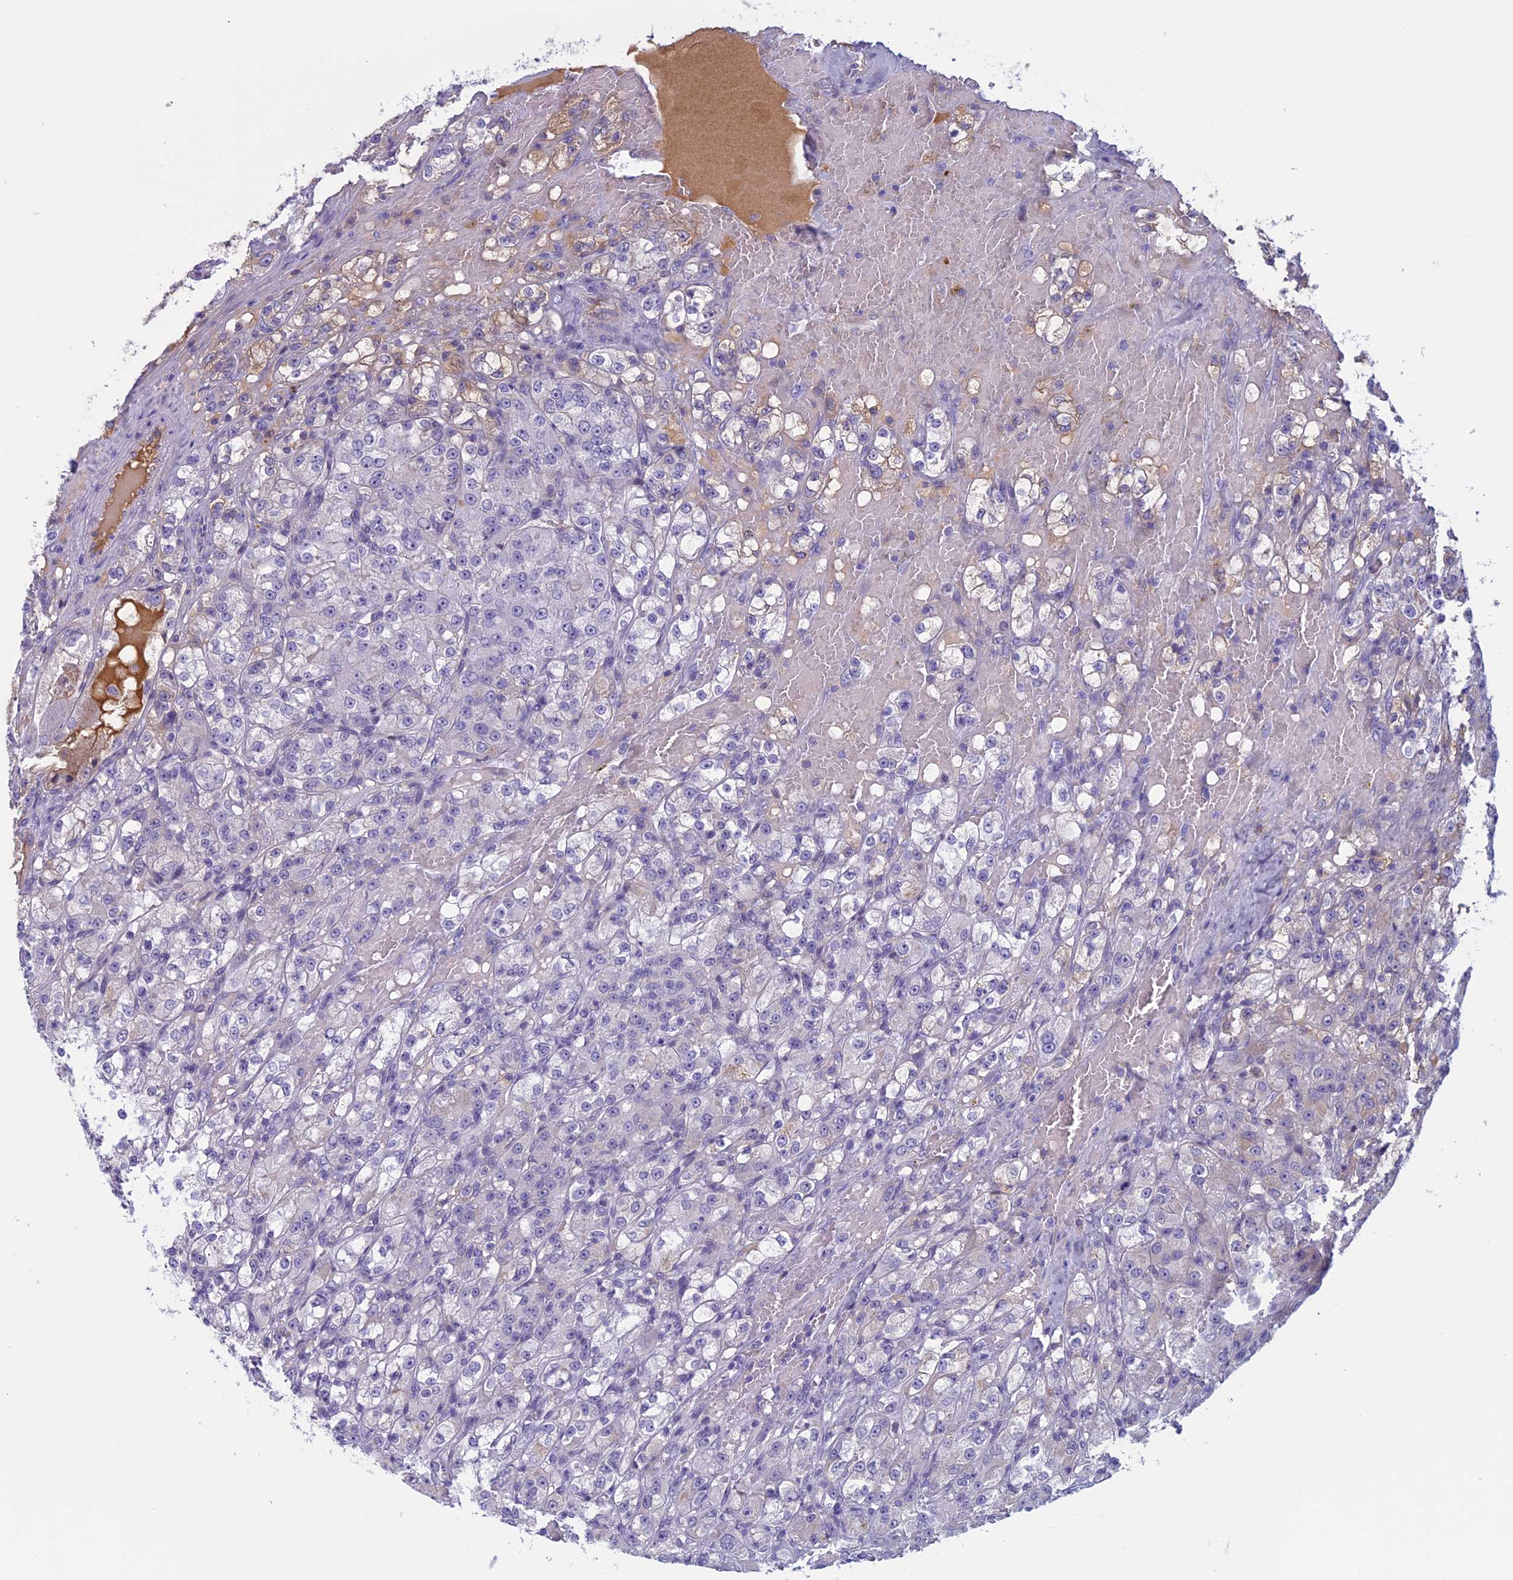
{"staining": {"intensity": "weak", "quantity": "<25%", "location": "cytoplasmic/membranous"}, "tissue": "renal cancer", "cell_type": "Tumor cells", "image_type": "cancer", "snomed": [{"axis": "morphology", "description": "Normal tissue, NOS"}, {"axis": "morphology", "description": "Adenocarcinoma, NOS"}, {"axis": "topography", "description": "Kidney"}], "caption": "Immunohistochemistry of human adenocarcinoma (renal) demonstrates no staining in tumor cells.", "gene": "ANGPTL2", "patient": {"sex": "male", "age": 61}}